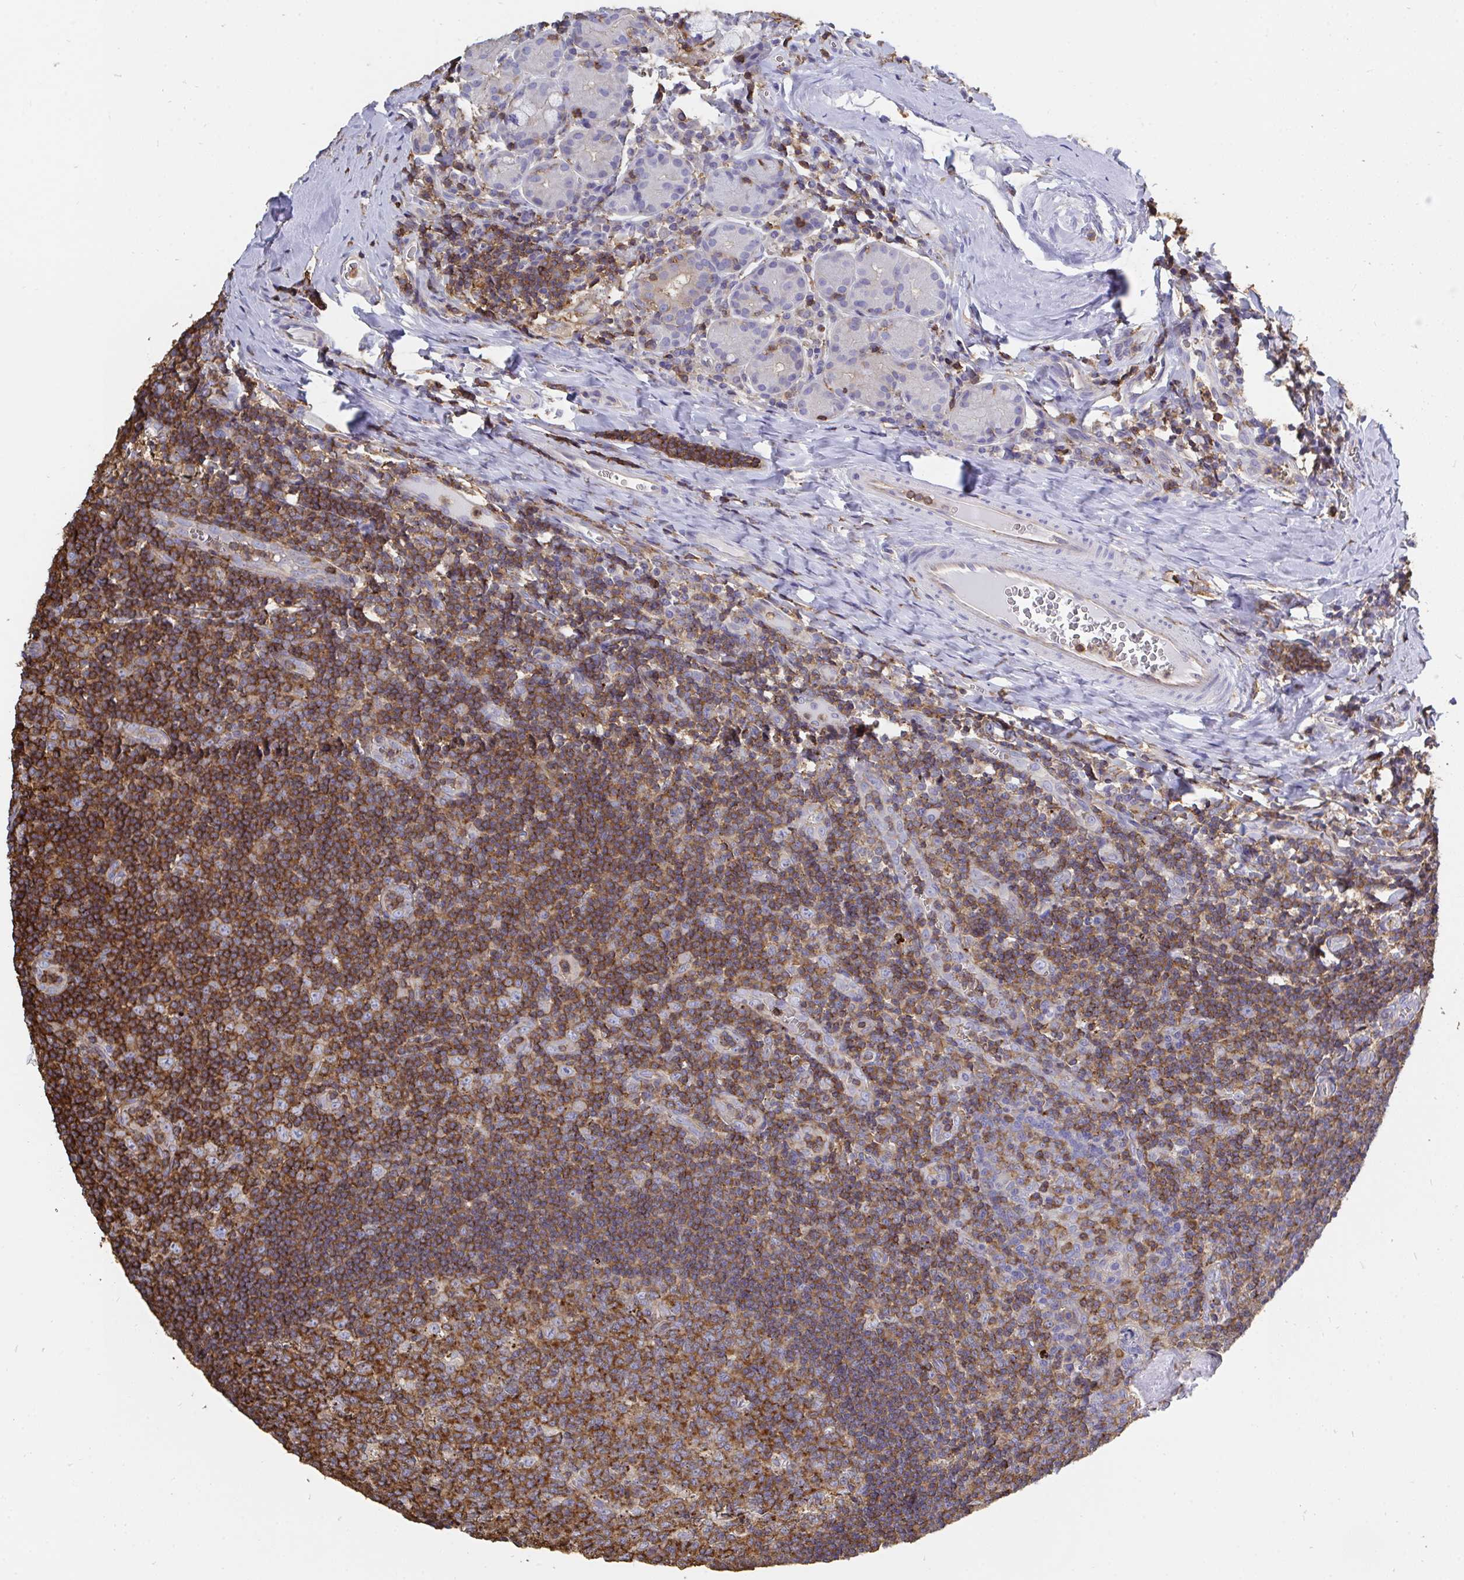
{"staining": {"intensity": "strong", "quantity": ">75%", "location": "cytoplasmic/membranous"}, "tissue": "tonsil", "cell_type": "Germinal center cells", "image_type": "normal", "snomed": [{"axis": "morphology", "description": "Normal tissue, NOS"}, {"axis": "morphology", "description": "Inflammation, NOS"}, {"axis": "topography", "description": "Tonsil"}], "caption": "Strong cytoplasmic/membranous positivity is seen in about >75% of germinal center cells in unremarkable tonsil.", "gene": "CFL1", "patient": {"sex": "female", "age": 31}}